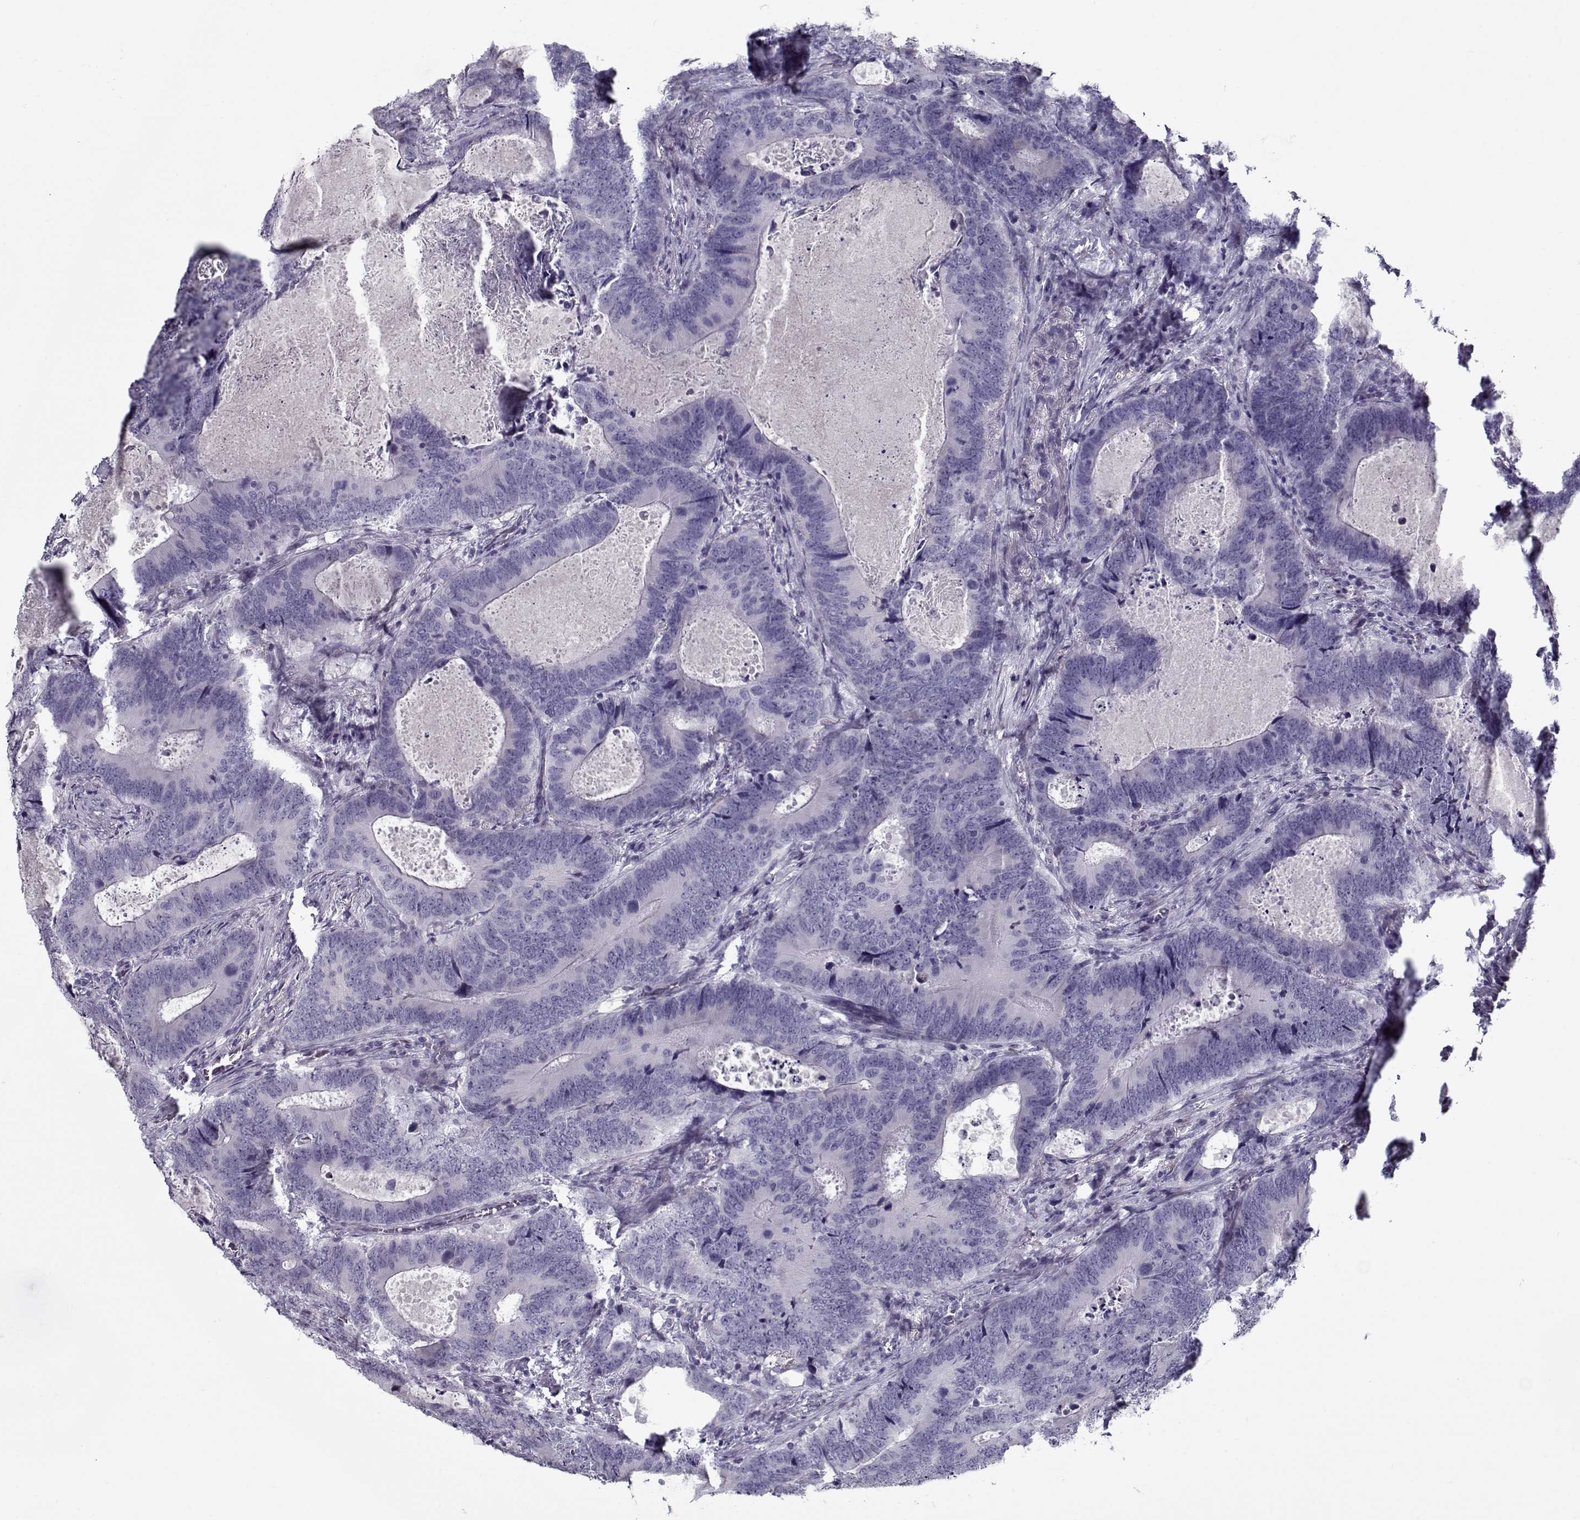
{"staining": {"intensity": "negative", "quantity": "none", "location": "none"}, "tissue": "colorectal cancer", "cell_type": "Tumor cells", "image_type": "cancer", "snomed": [{"axis": "morphology", "description": "Adenocarcinoma, NOS"}, {"axis": "topography", "description": "Colon"}], "caption": "Colorectal adenocarcinoma was stained to show a protein in brown. There is no significant staining in tumor cells. Brightfield microscopy of immunohistochemistry (IHC) stained with DAB (3,3'-diaminobenzidine) (brown) and hematoxylin (blue), captured at high magnification.", "gene": "GAGE2A", "patient": {"sex": "female", "age": 82}}